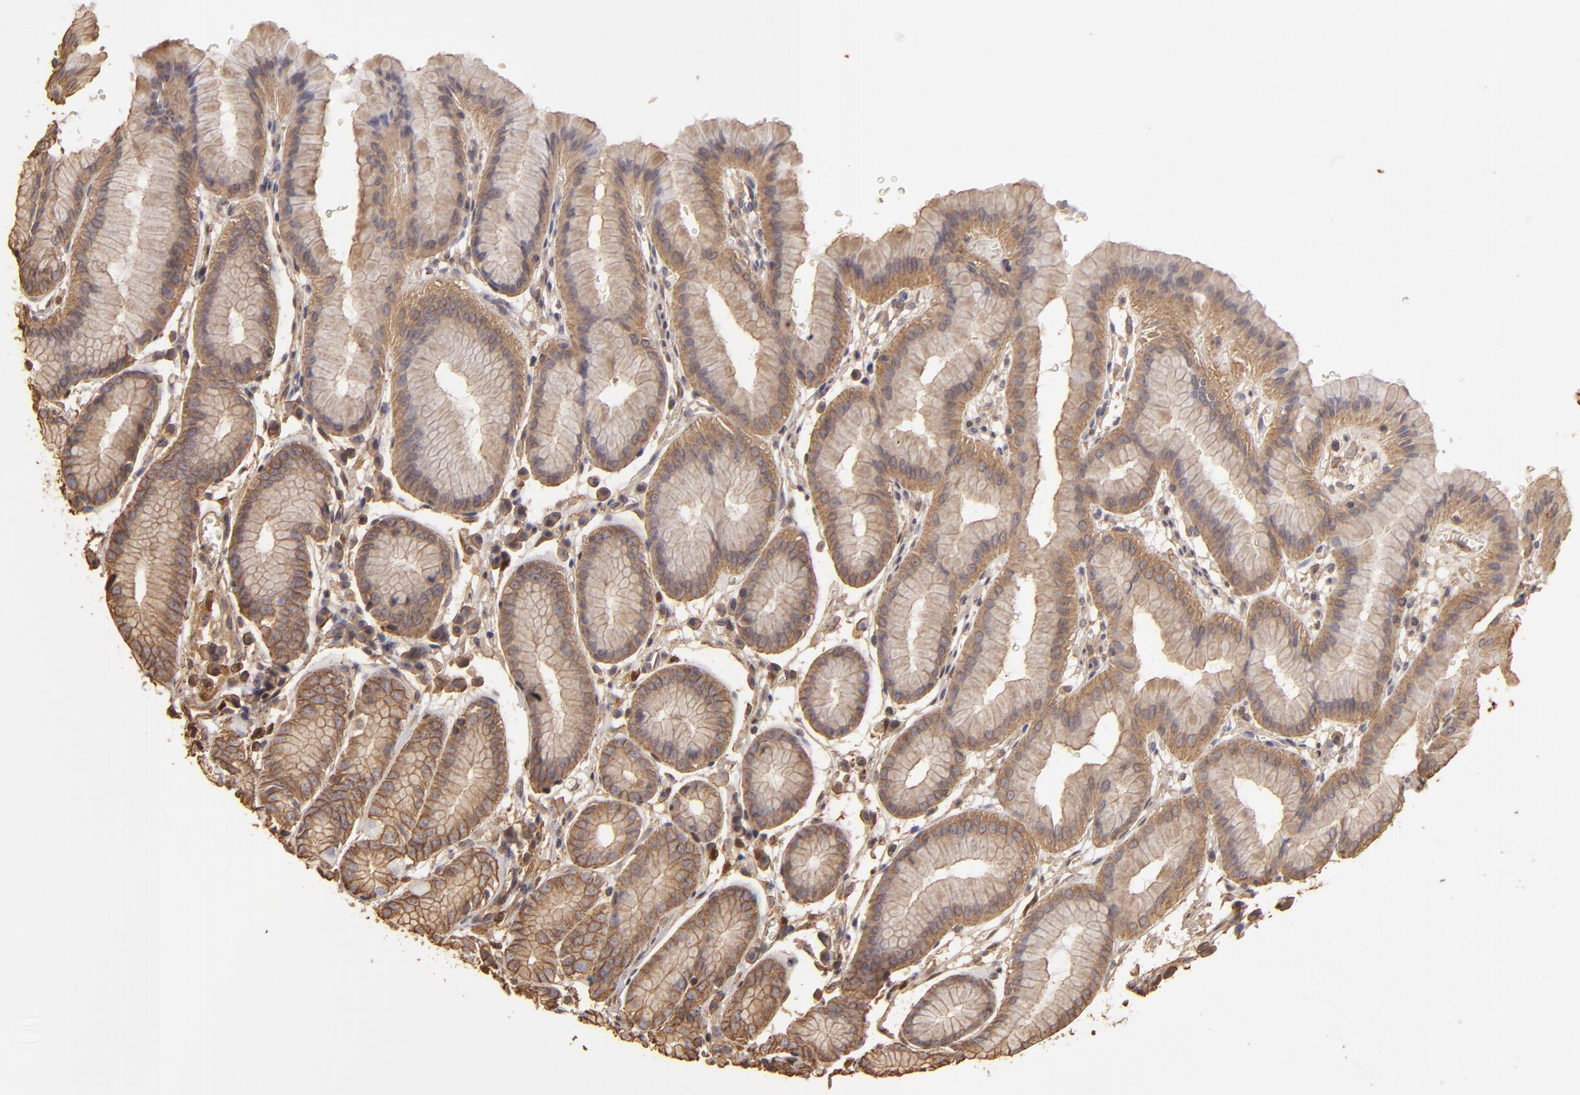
{"staining": {"intensity": "weak", "quantity": "<25%", "location": "cytoplasmic/membranous"}, "tissue": "stomach", "cell_type": "Glandular cells", "image_type": "normal", "snomed": [{"axis": "morphology", "description": "Normal tissue, NOS"}, {"axis": "topography", "description": "Stomach"}], "caption": "Image shows no significant protein expression in glandular cells of normal stomach.", "gene": "HSPB6", "patient": {"sex": "male", "age": 42}}